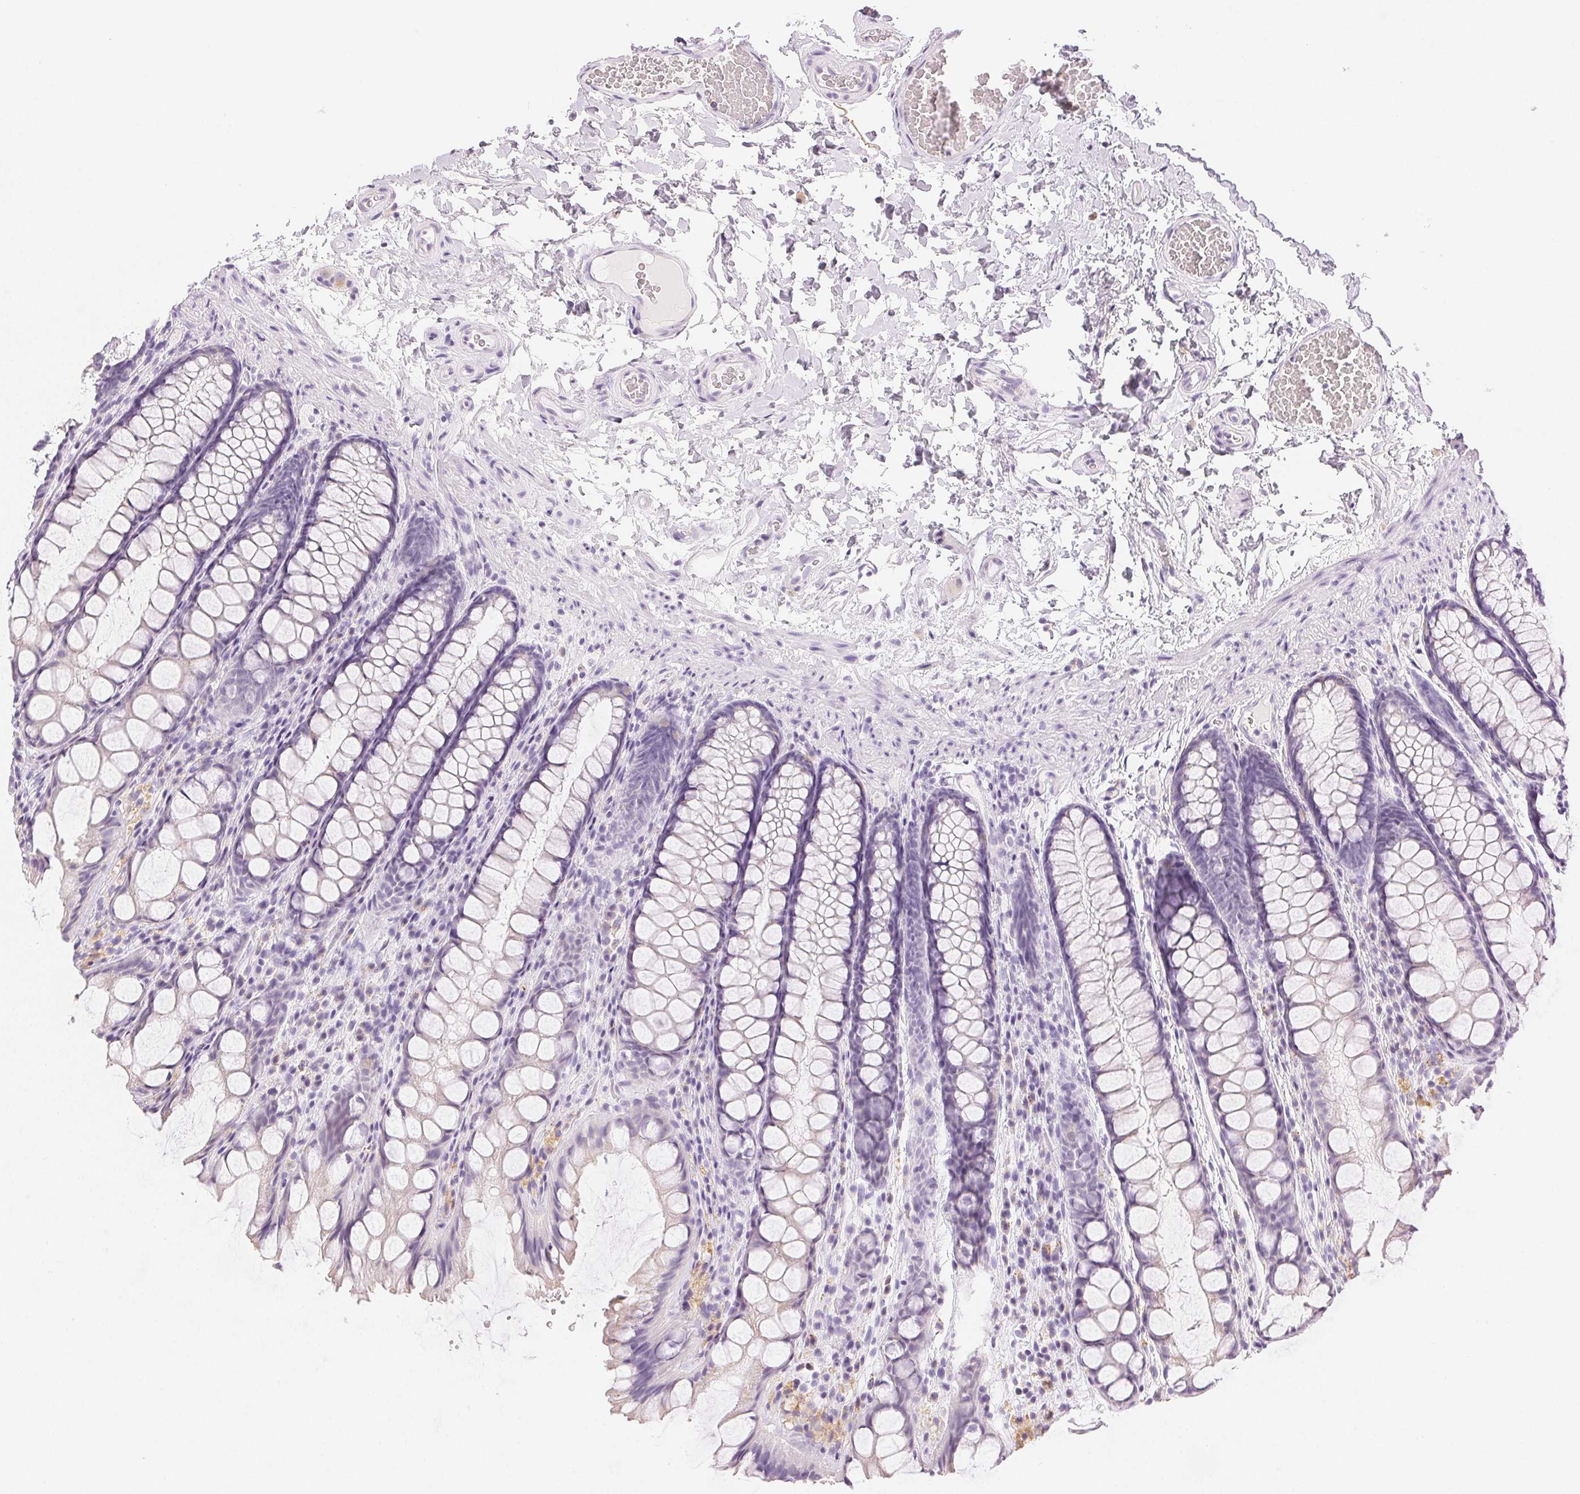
{"staining": {"intensity": "negative", "quantity": "none", "location": "none"}, "tissue": "colon", "cell_type": "Endothelial cells", "image_type": "normal", "snomed": [{"axis": "morphology", "description": "Normal tissue, NOS"}, {"axis": "topography", "description": "Colon"}], "caption": "A photomicrograph of colon stained for a protein displays no brown staining in endothelial cells.", "gene": "SLC5A2", "patient": {"sex": "male", "age": 47}}